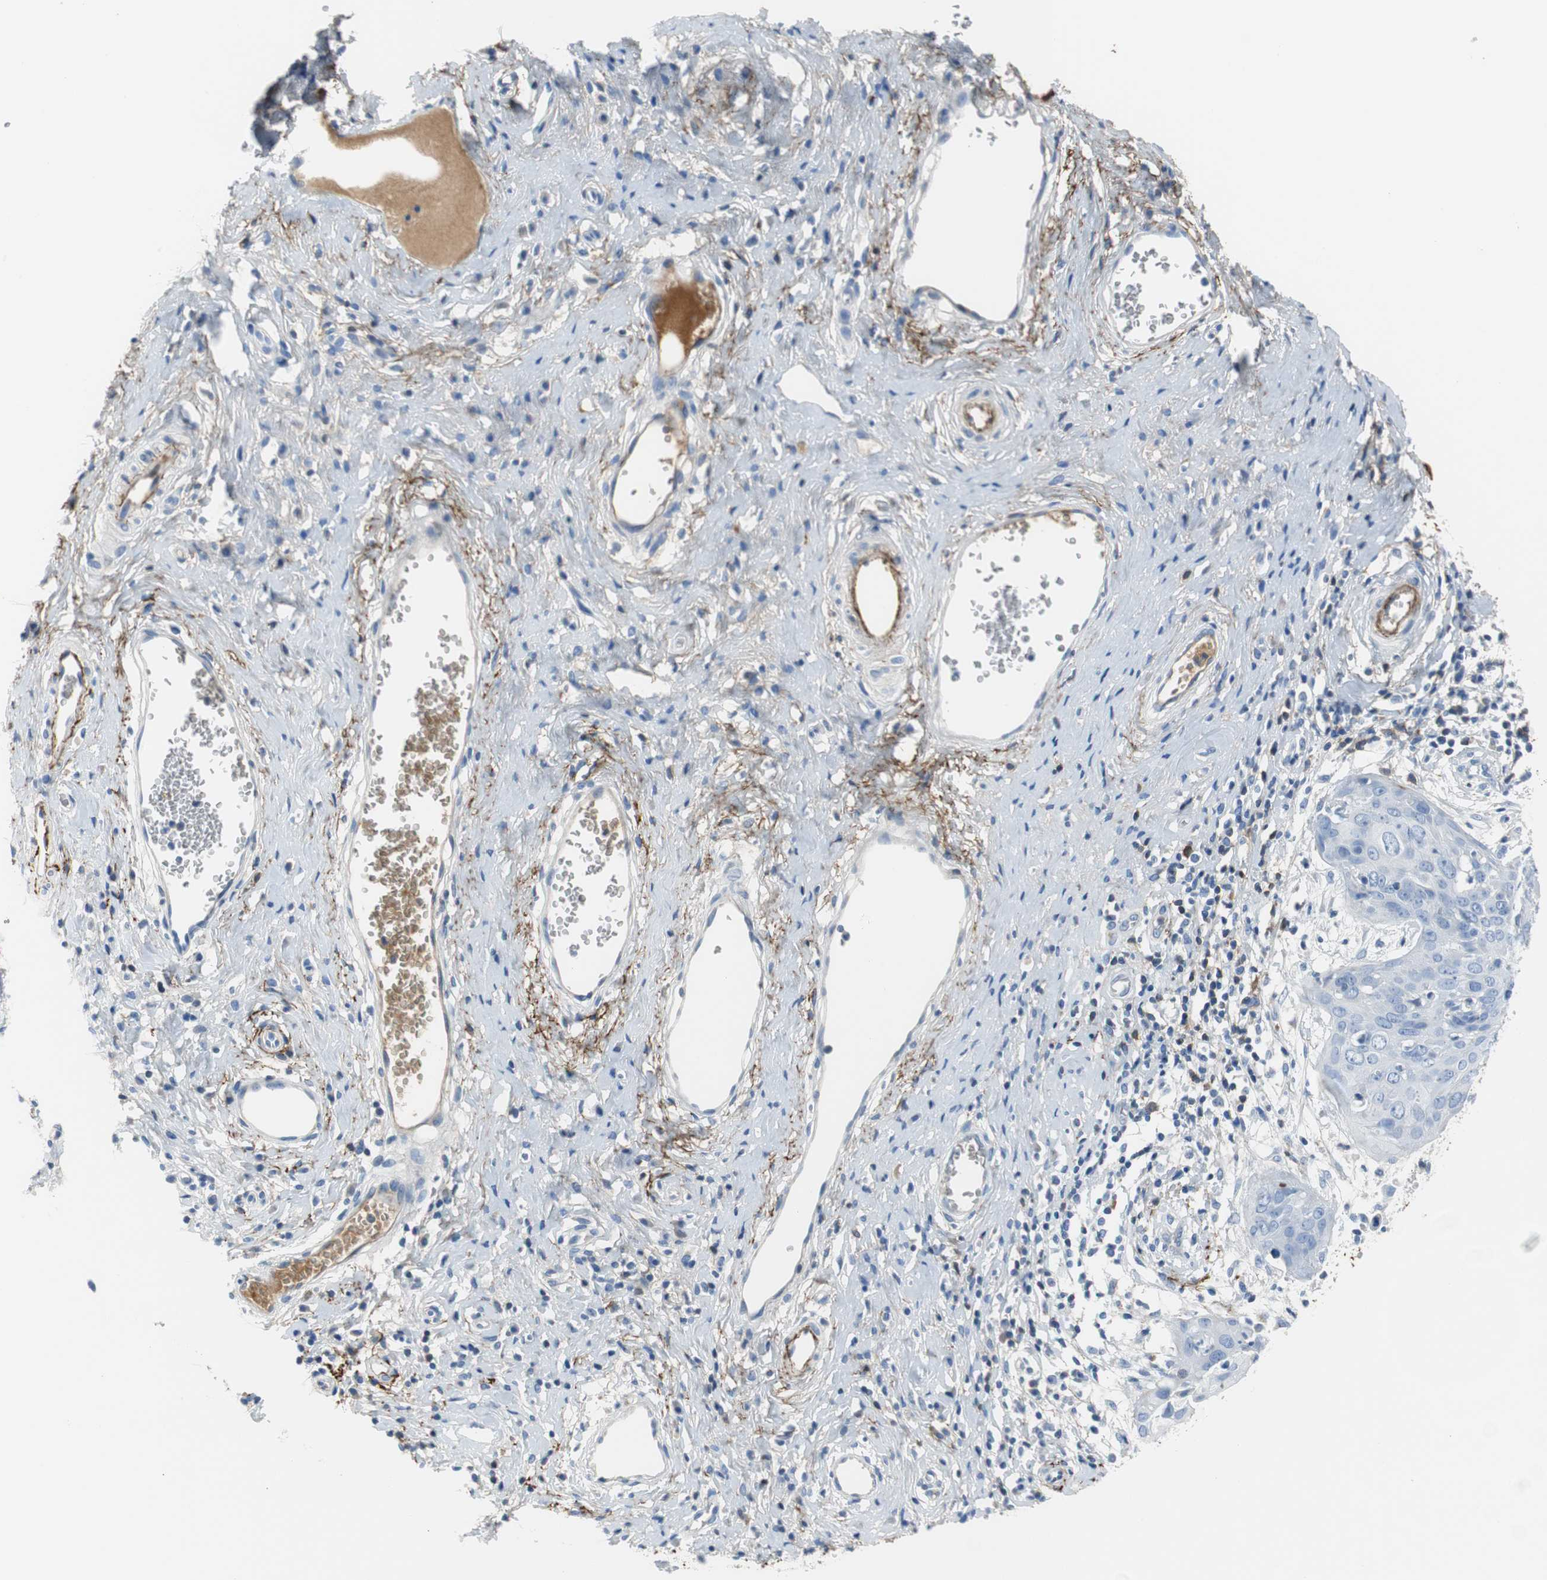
{"staining": {"intensity": "negative", "quantity": "none", "location": "none"}, "tissue": "cervical cancer", "cell_type": "Tumor cells", "image_type": "cancer", "snomed": [{"axis": "morphology", "description": "Squamous cell carcinoma, NOS"}, {"axis": "topography", "description": "Cervix"}], "caption": "Immunohistochemical staining of squamous cell carcinoma (cervical) reveals no significant staining in tumor cells.", "gene": "APCS", "patient": {"sex": "female", "age": 38}}